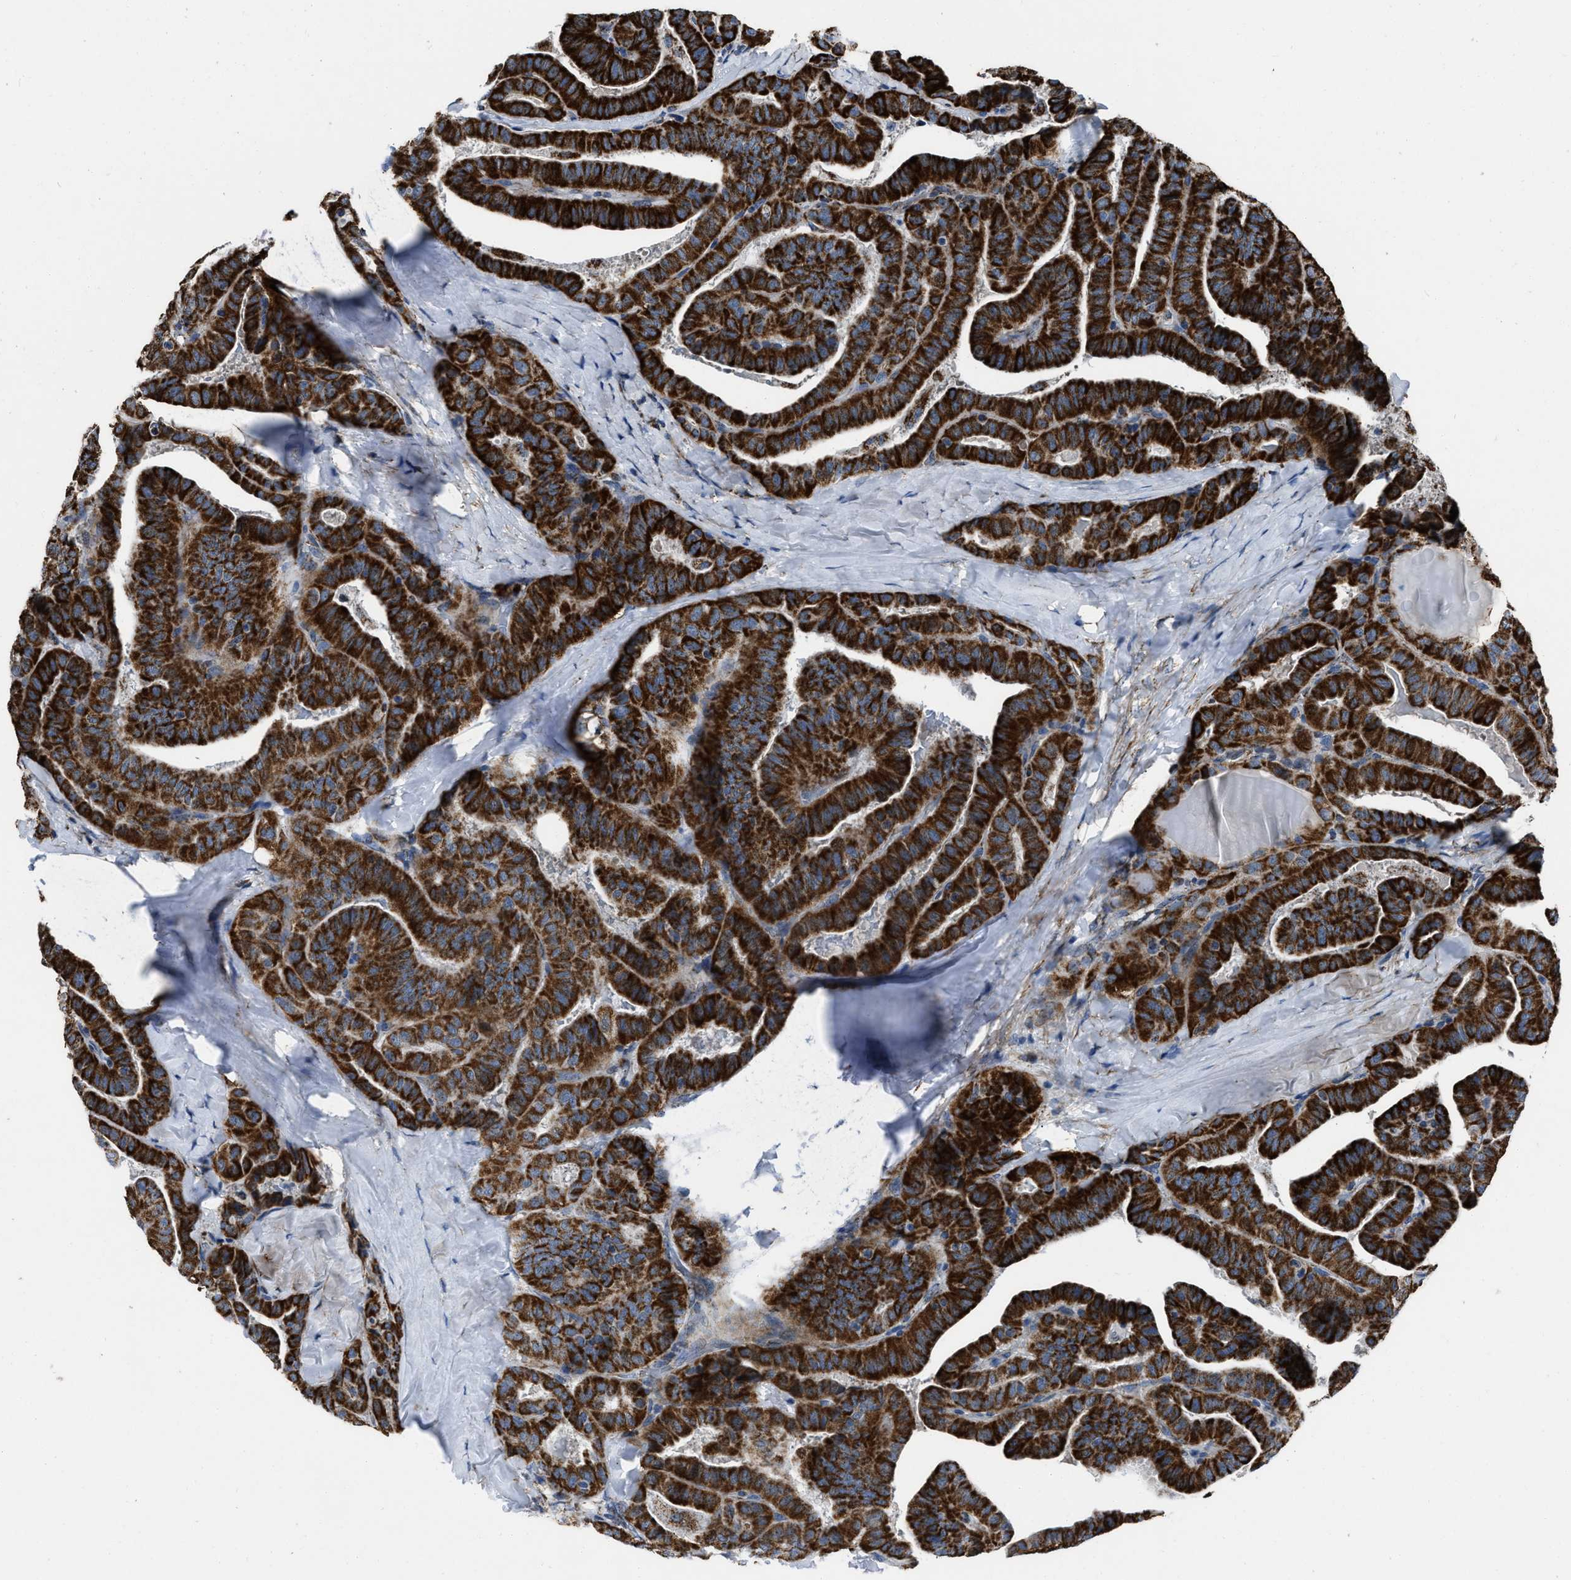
{"staining": {"intensity": "strong", "quantity": ">75%", "location": "cytoplasmic/membranous"}, "tissue": "thyroid cancer", "cell_type": "Tumor cells", "image_type": "cancer", "snomed": [{"axis": "morphology", "description": "Papillary adenocarcinoma, NOS"}, {"axis": "topography", "description": "Thyroid gland"}], "caption": "Tumor cells show high levels of strong cytoplasmic/membranous positivity in approximately >75% of cells in human thyroid cancer.", "gene": "NSD3", "patient": {"sex": "male", "age": 77}}